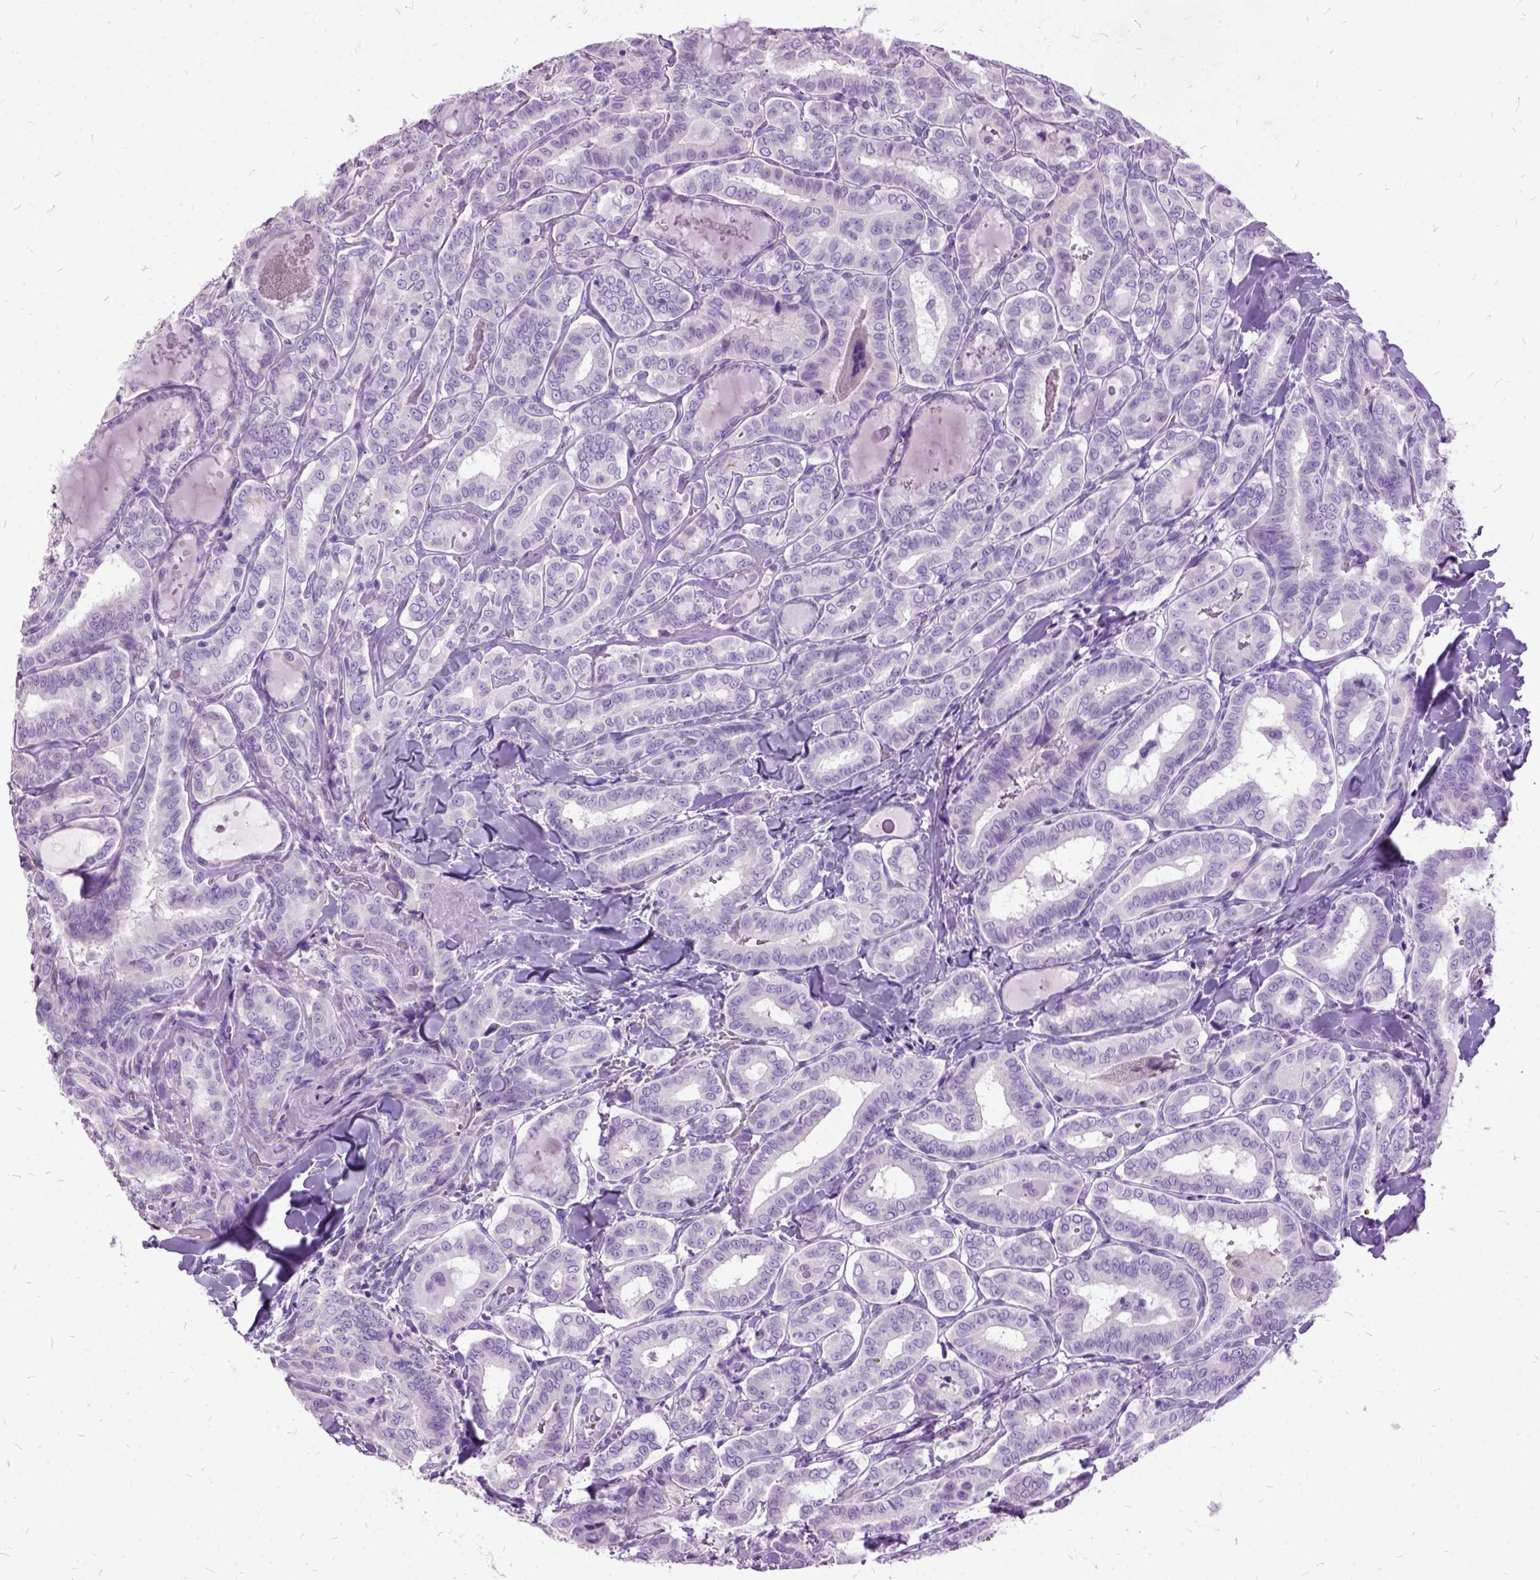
{"staining": {"intensity": "negative", "quantity": "none", "location": "none"}, "tissue": "thyroid cancer", "cell_type": "Tumor cells", "image_type": "cancer", "snomed": [{"axis": "morphology", "description": "Papillary adenocarcinoma, NOS"}, {"axis": "morphology", "description": "Papillary adenoma metastatic"}, {"axis": "topography", "description": "Thyroid gland"}], "caption": "This is a photomicrograph of immunohistochemistry staining of papillary adenocarcinoma (thyroid), which shows no positivity in tumor cells.", "gene": "MME", "patient": {"sex": "female", "age": 50}}